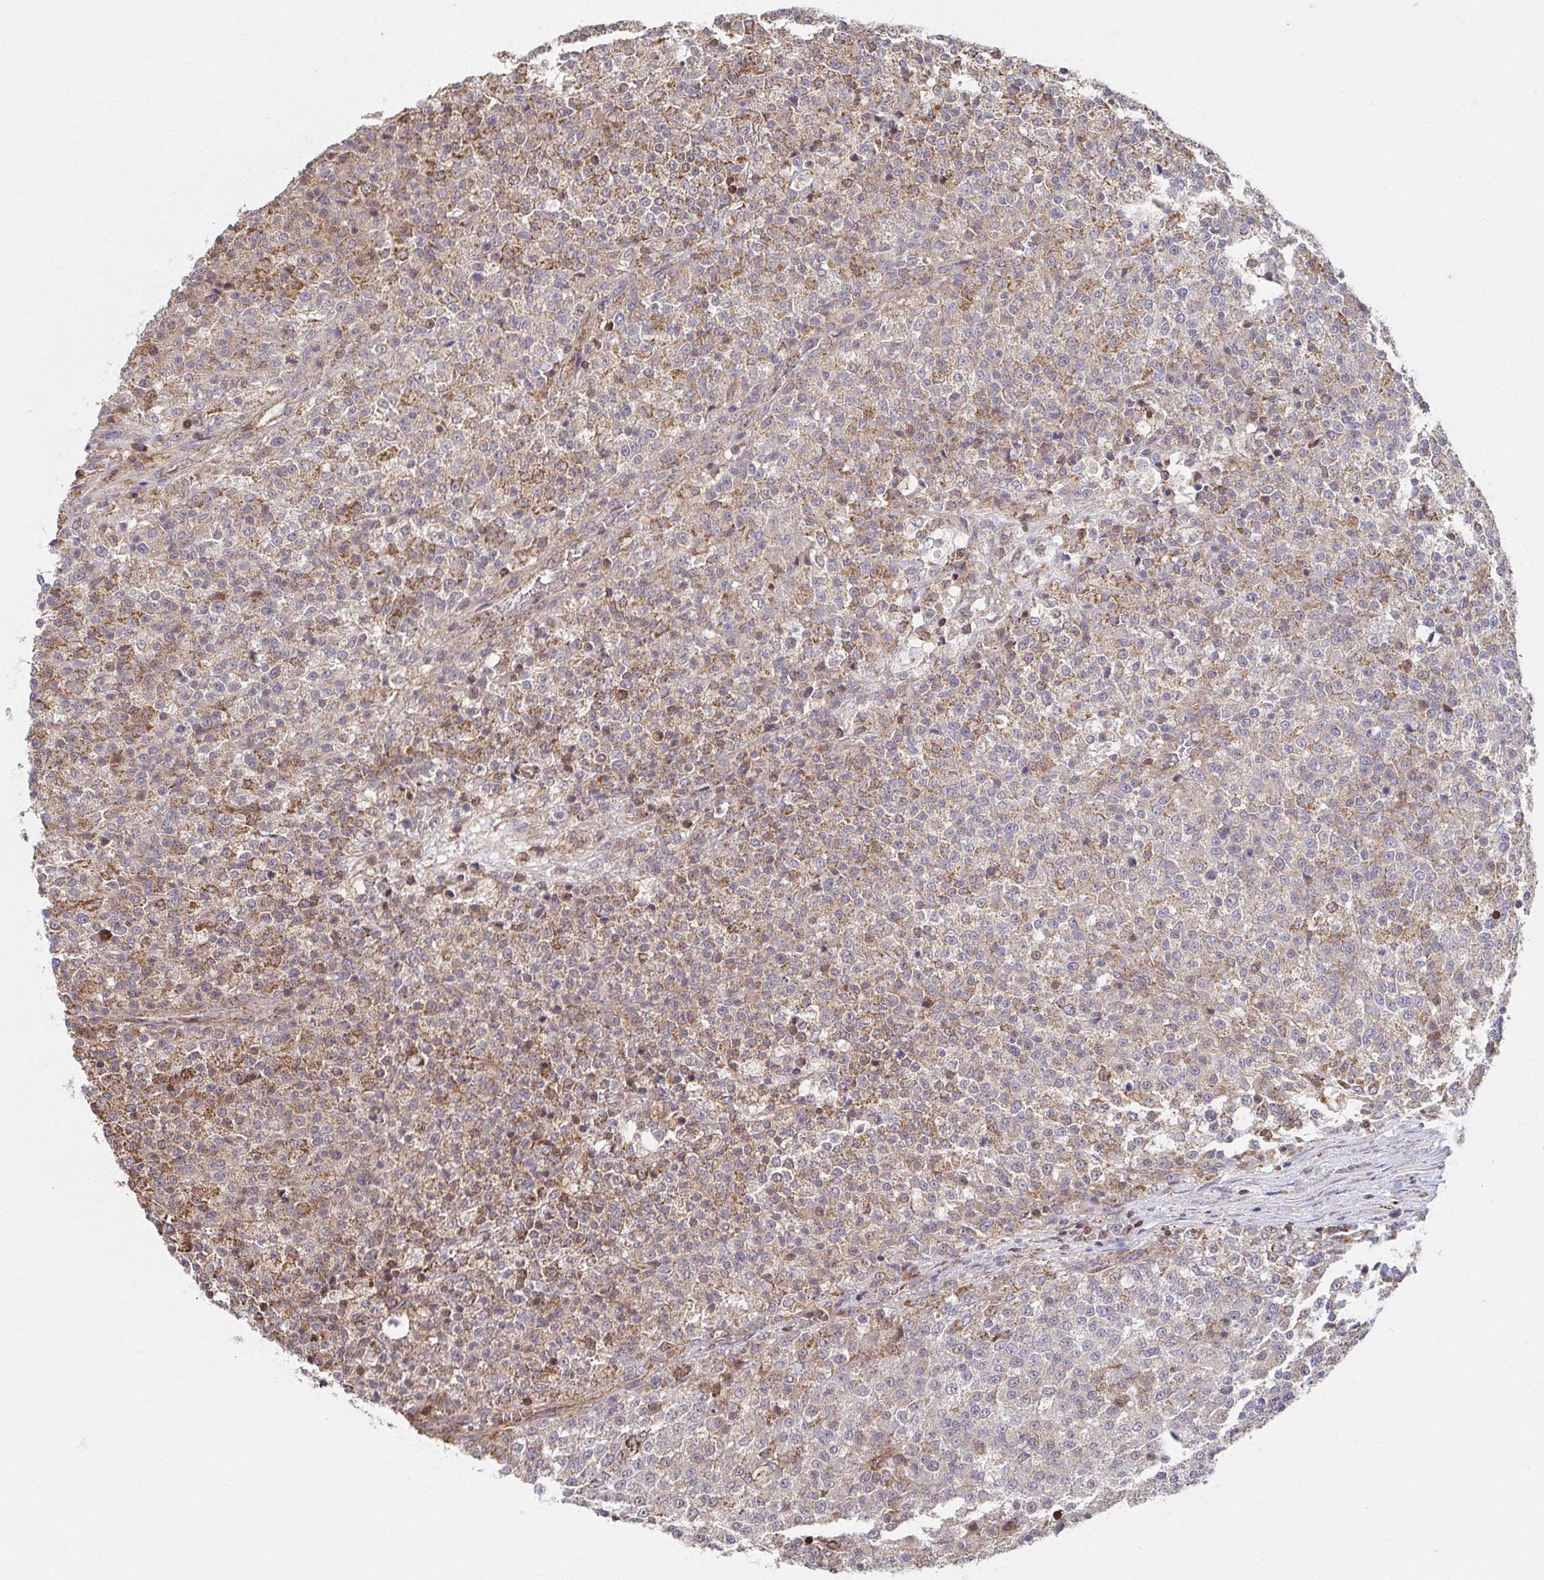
{"staining": {"intensity": "weak", "quantity": ">75%", "location": "cytoplasmic/membranous"}, "tissue": "testis cancer", "cell_type": "Tumor cells", "image_type": "cancer", "snomed": [{"axis": "morphology", "description": "Seminoma, NOS"}, {"axis": "topography", "description": "Testis"}], "caption": "Testis seminoma stained for a protein displays weak cytoplasmic/membranous positivity in tumor cells.", "gene": "KLHL34", "patient": {"sex": "male", "age": 59}}